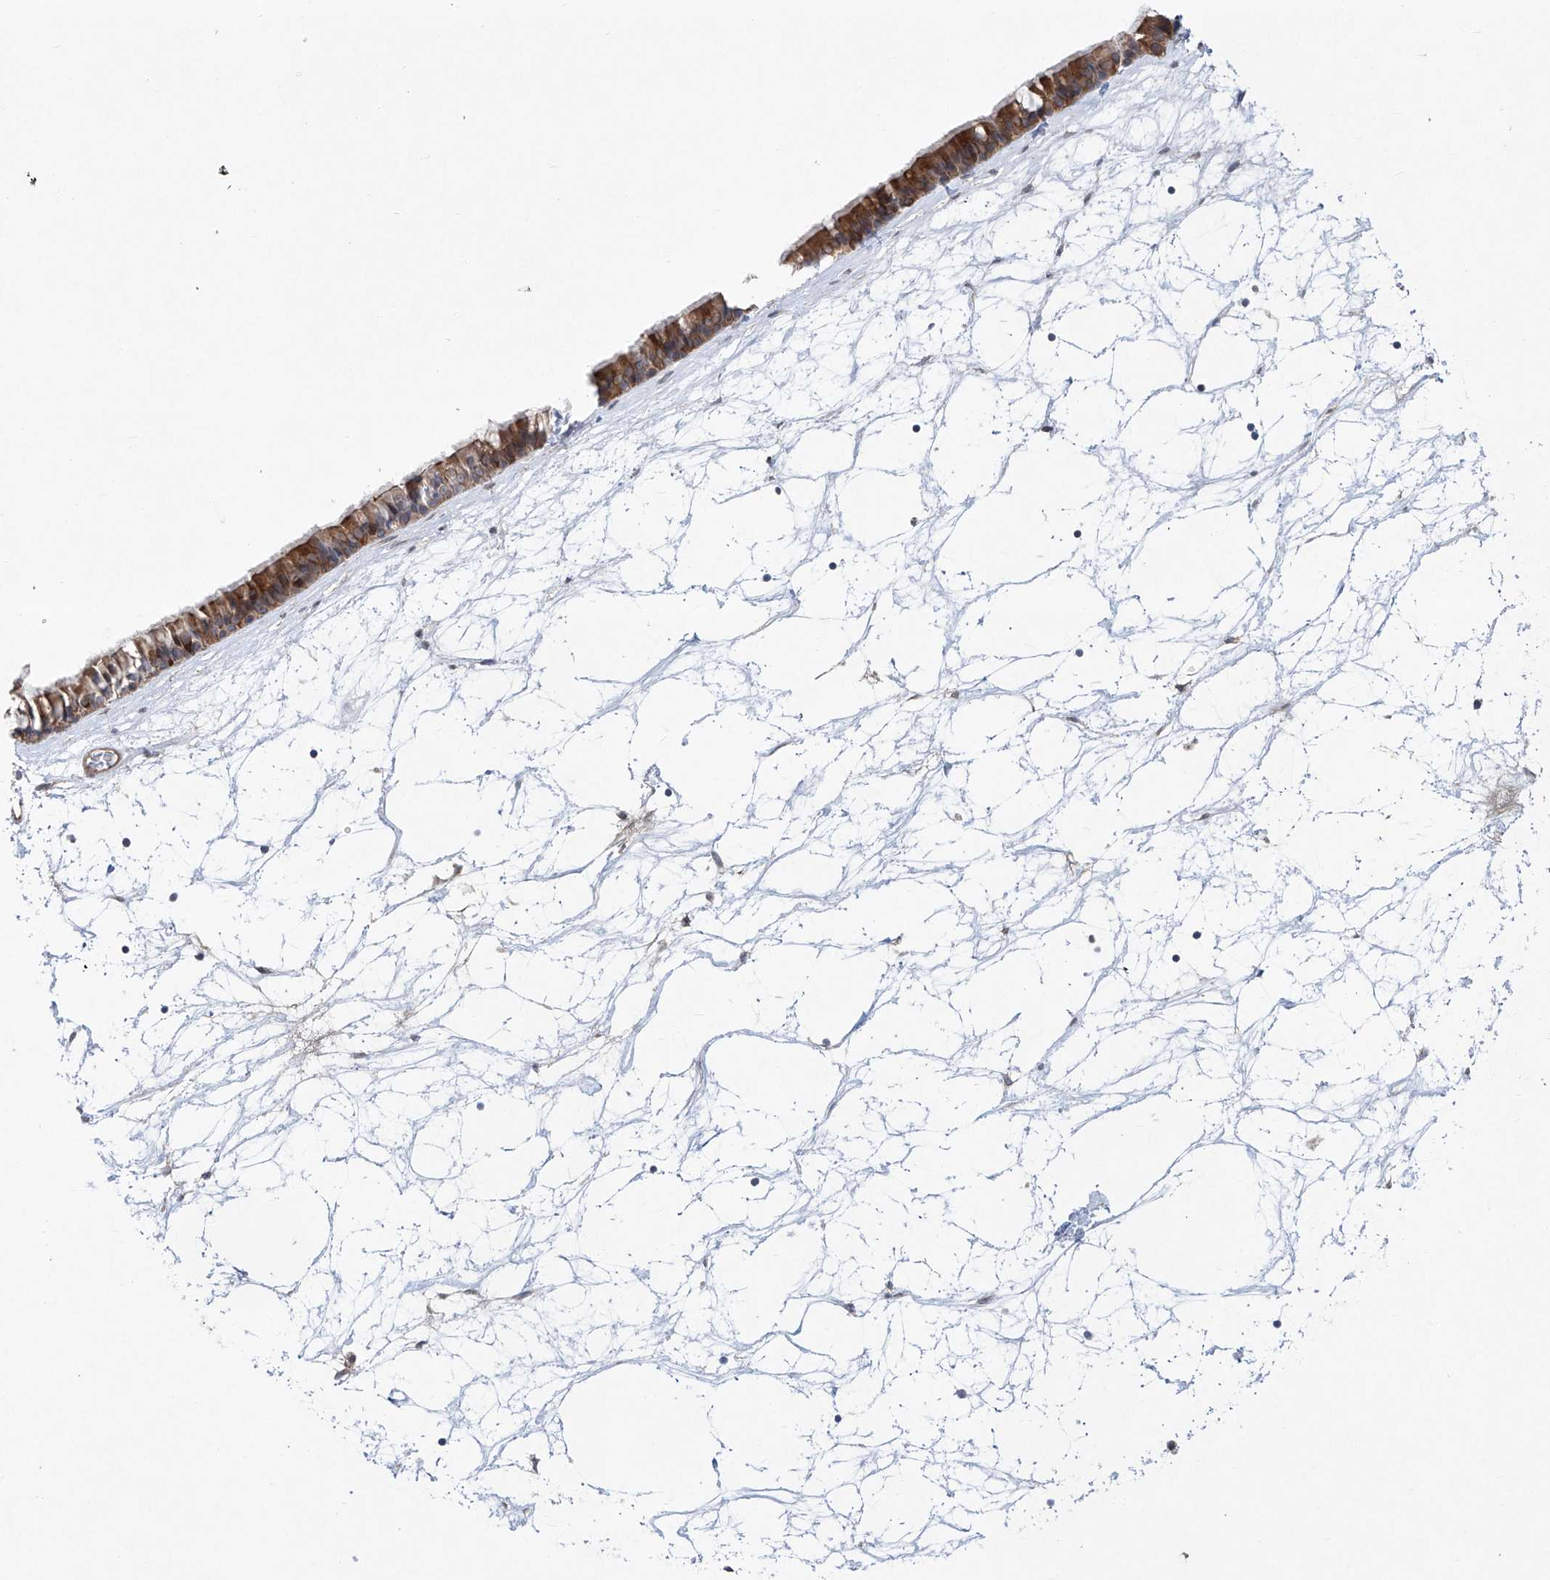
{"staining": {"intensity": "strong", "quantity": ">75%", "location": "cytoplasmic/membranous"}, "tissue": "nasopharynx", "cell_type": "Respiratory epithelial cells", "image_type": "normal", "snomed": [{"axis": "morphology", "description": "Normal tissue, NOS"}, {"axis": "topography", "description": "Nasopharynx"}], "caption": "Immunohistochemistry image of unremarkable nasopharynx: nasopharynx stained using immunohistochemistry (IHC) demonstrates high levels of strong protein expression localized specifically in the cytoplasmic/membranous of respiratory epithelial cells, appearing as a cytoplasmic/membranous brown color.", "gene": "KLC4", "patient": {"sex": "male", "age": 64}}